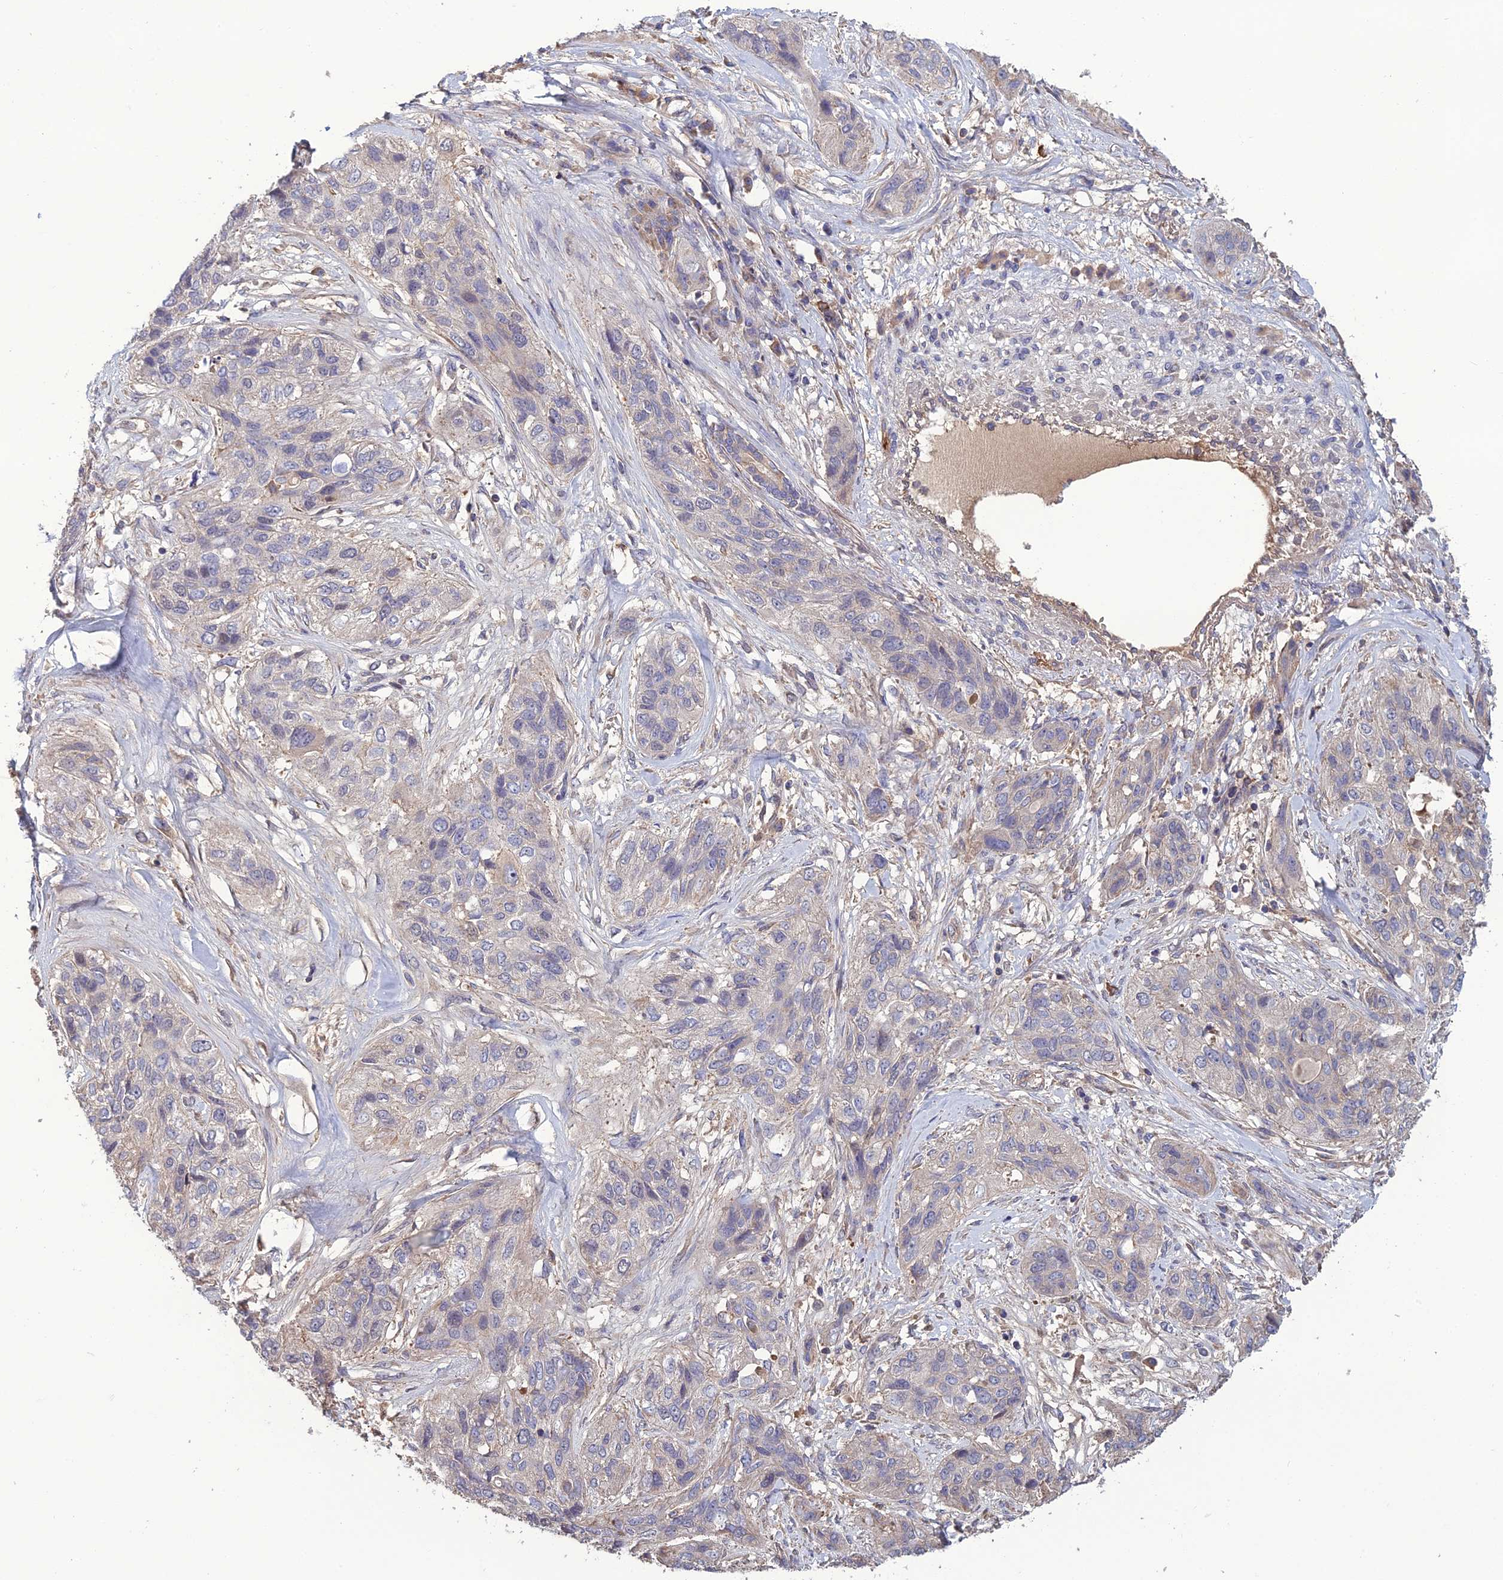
{"staining": {"intensity": "negative", "quantity": "none", "location": "none"}, "tissue": "lung cancer", "cell_type": "Tumor cells", "image_type": "cancer", "snomed": [{"axis": "morphology", "description": "Squamous cell carcinoma, NOS"}, {"axis": "topography", "description": "Lung"}], "caption": "The photomicrograph demonstrates no significant expression in tumor cells of squamous cell carcinoma (lung).", "gene": "GALR2", "patient": {"sex": "female", "age": 70}}